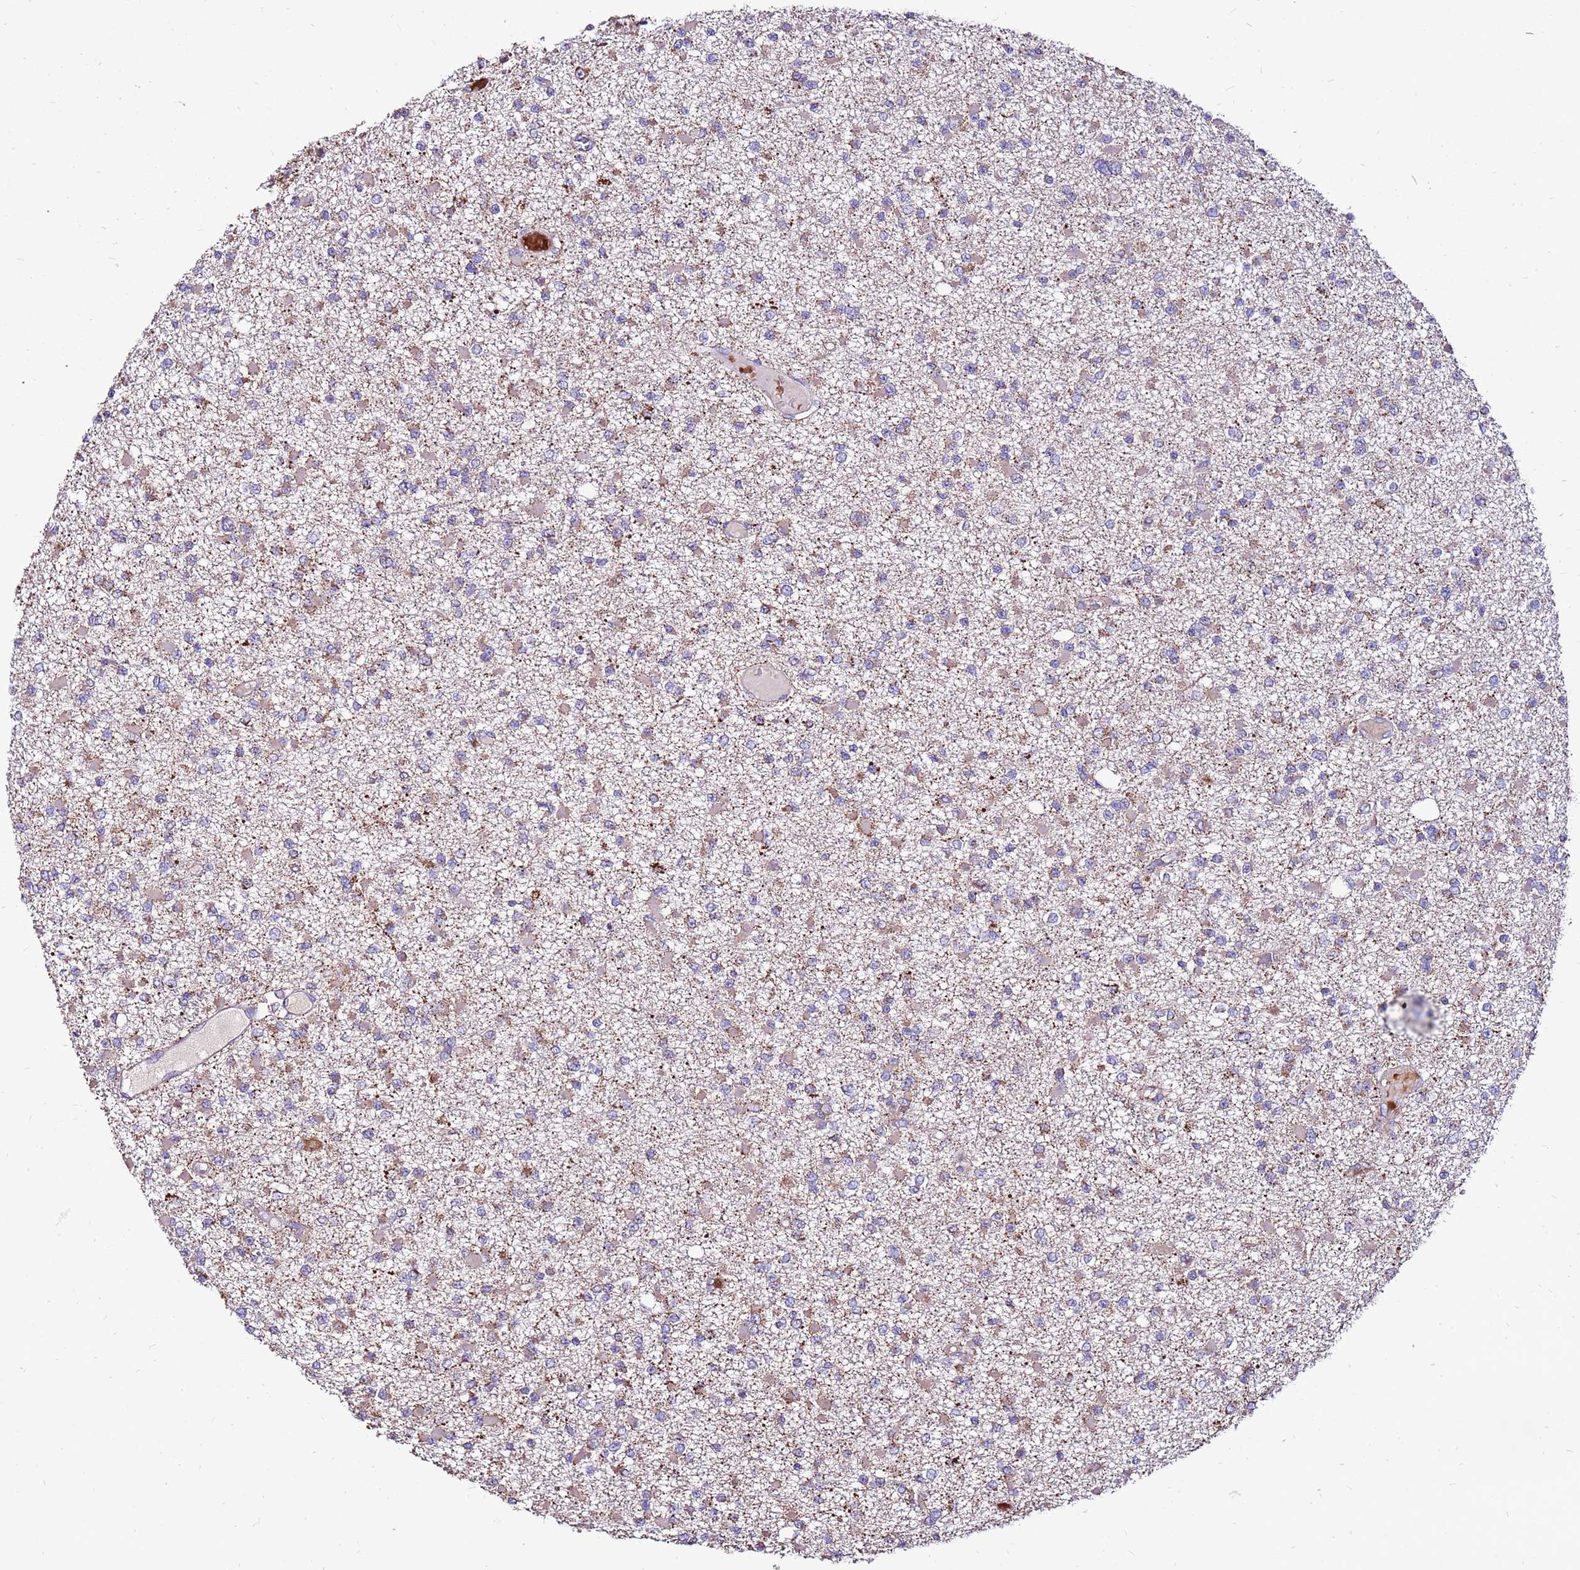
{"staining": {"intensity": "weak", "quantity": "<25%", "location": "cytoplasmic/membranous"}, "tissue": "glioma", "cell_type": "Tumor cells", "image_type": "cancer", "snomed": [{"axis": "morphology", "description": "Glioma, malignant, Low grade"}, {"axis": "topography", "description": "Brain"}], "caption": "Tumor cells show no significant expression in malignant low-grade glioma.", "gene": "SPSB3", "patient": {"sex": "female", "age": 22}}